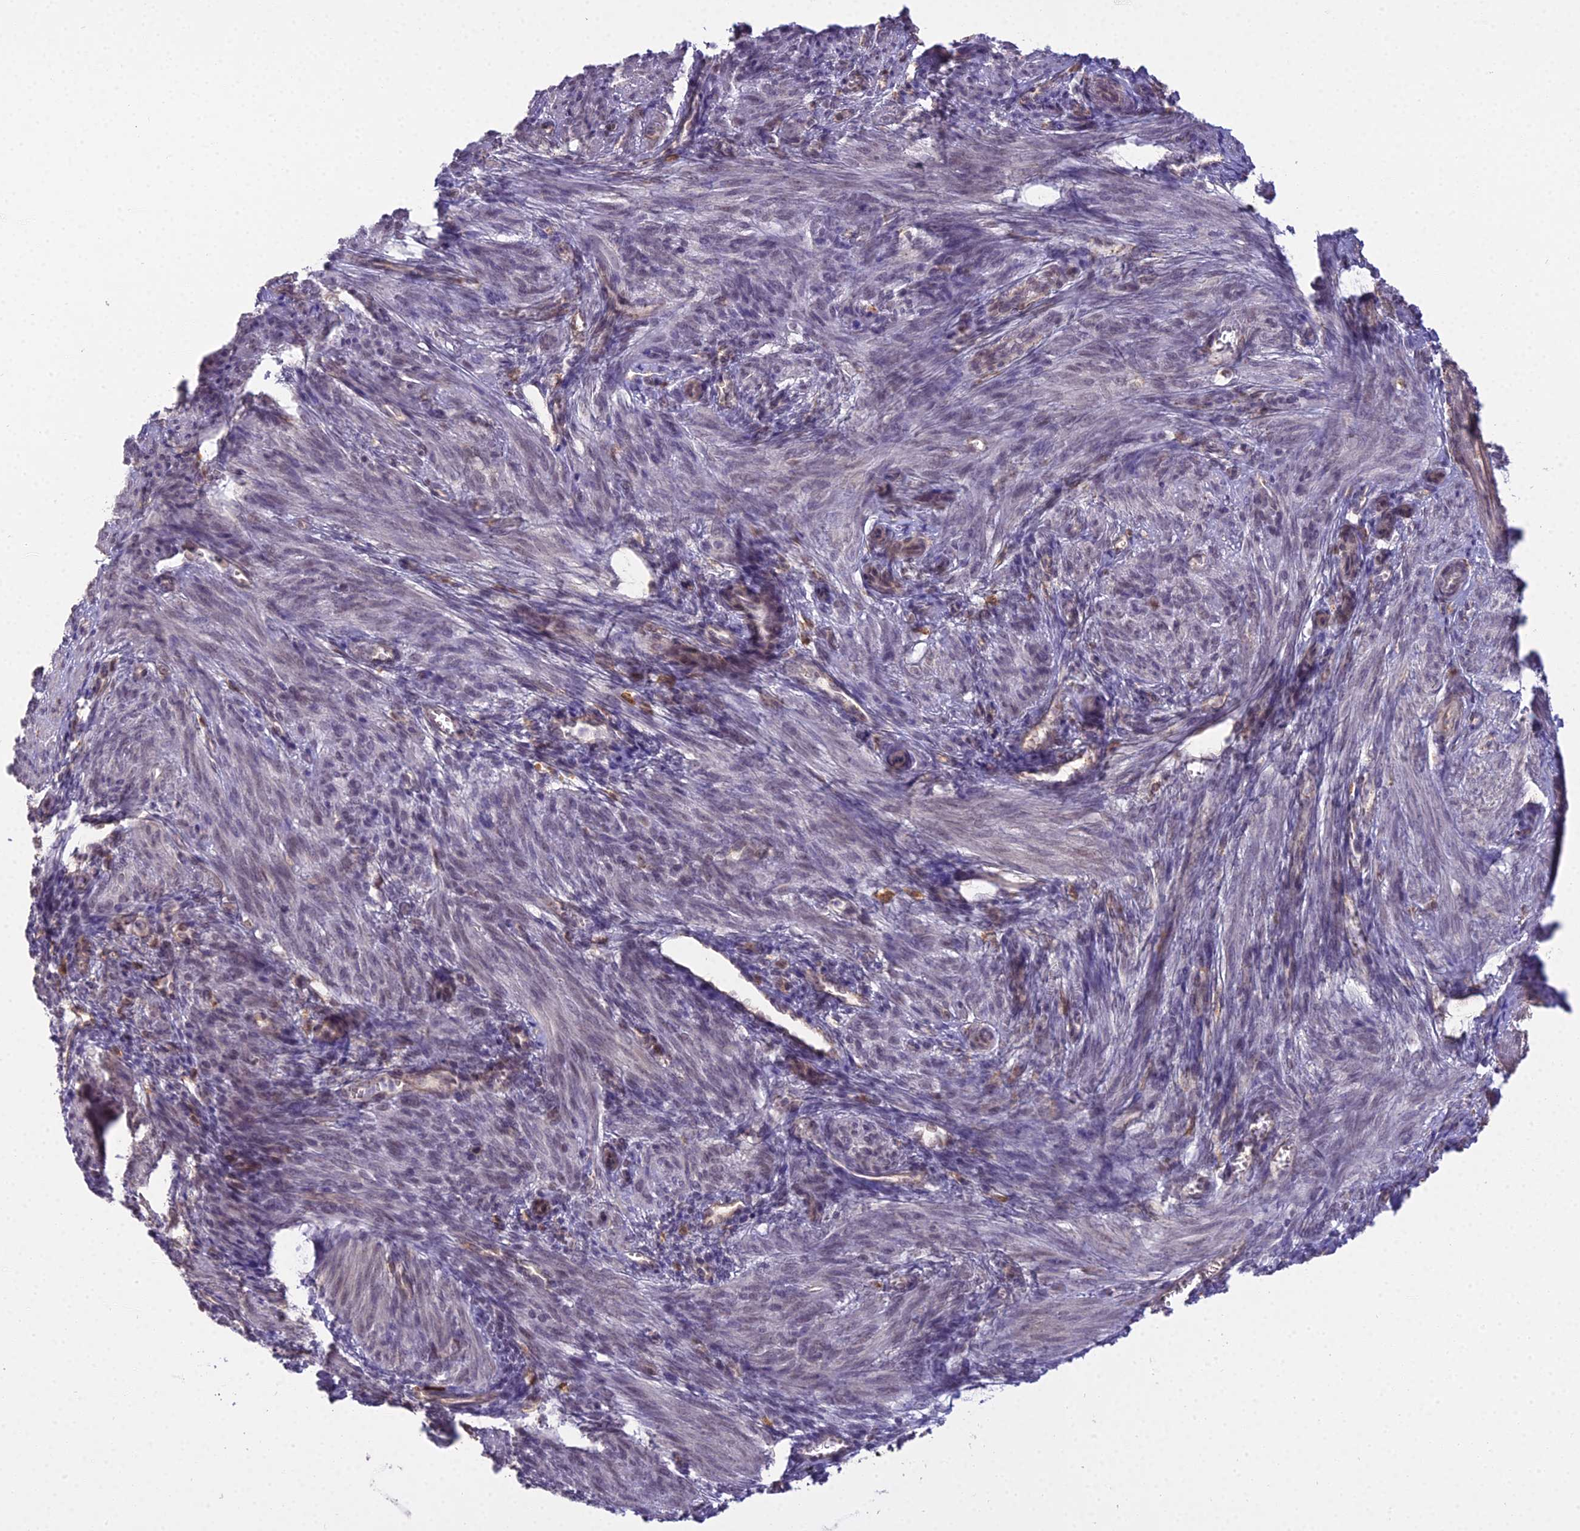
{"staining": {"intensity": "weak", "quantity": "25%-75%", "location": "nuclear"}, "tissue": "smooth muscle", "cell_type": "Smooth muscle cells", "image_type": "normal", "snomed": [{"axis": "morphology", "description": "Normal tissue, NOS"}, {"axis": "topography", "description": "Smooth muscle"}], "caption": "This micrograph exhibits IHC staining of normal human smooth muscle, with low weak nuclear positivity in approximately 25%-75% of smooth muscle cells.", "gene": "BLNK", "patient": {"sex": "female", "age": 39}}